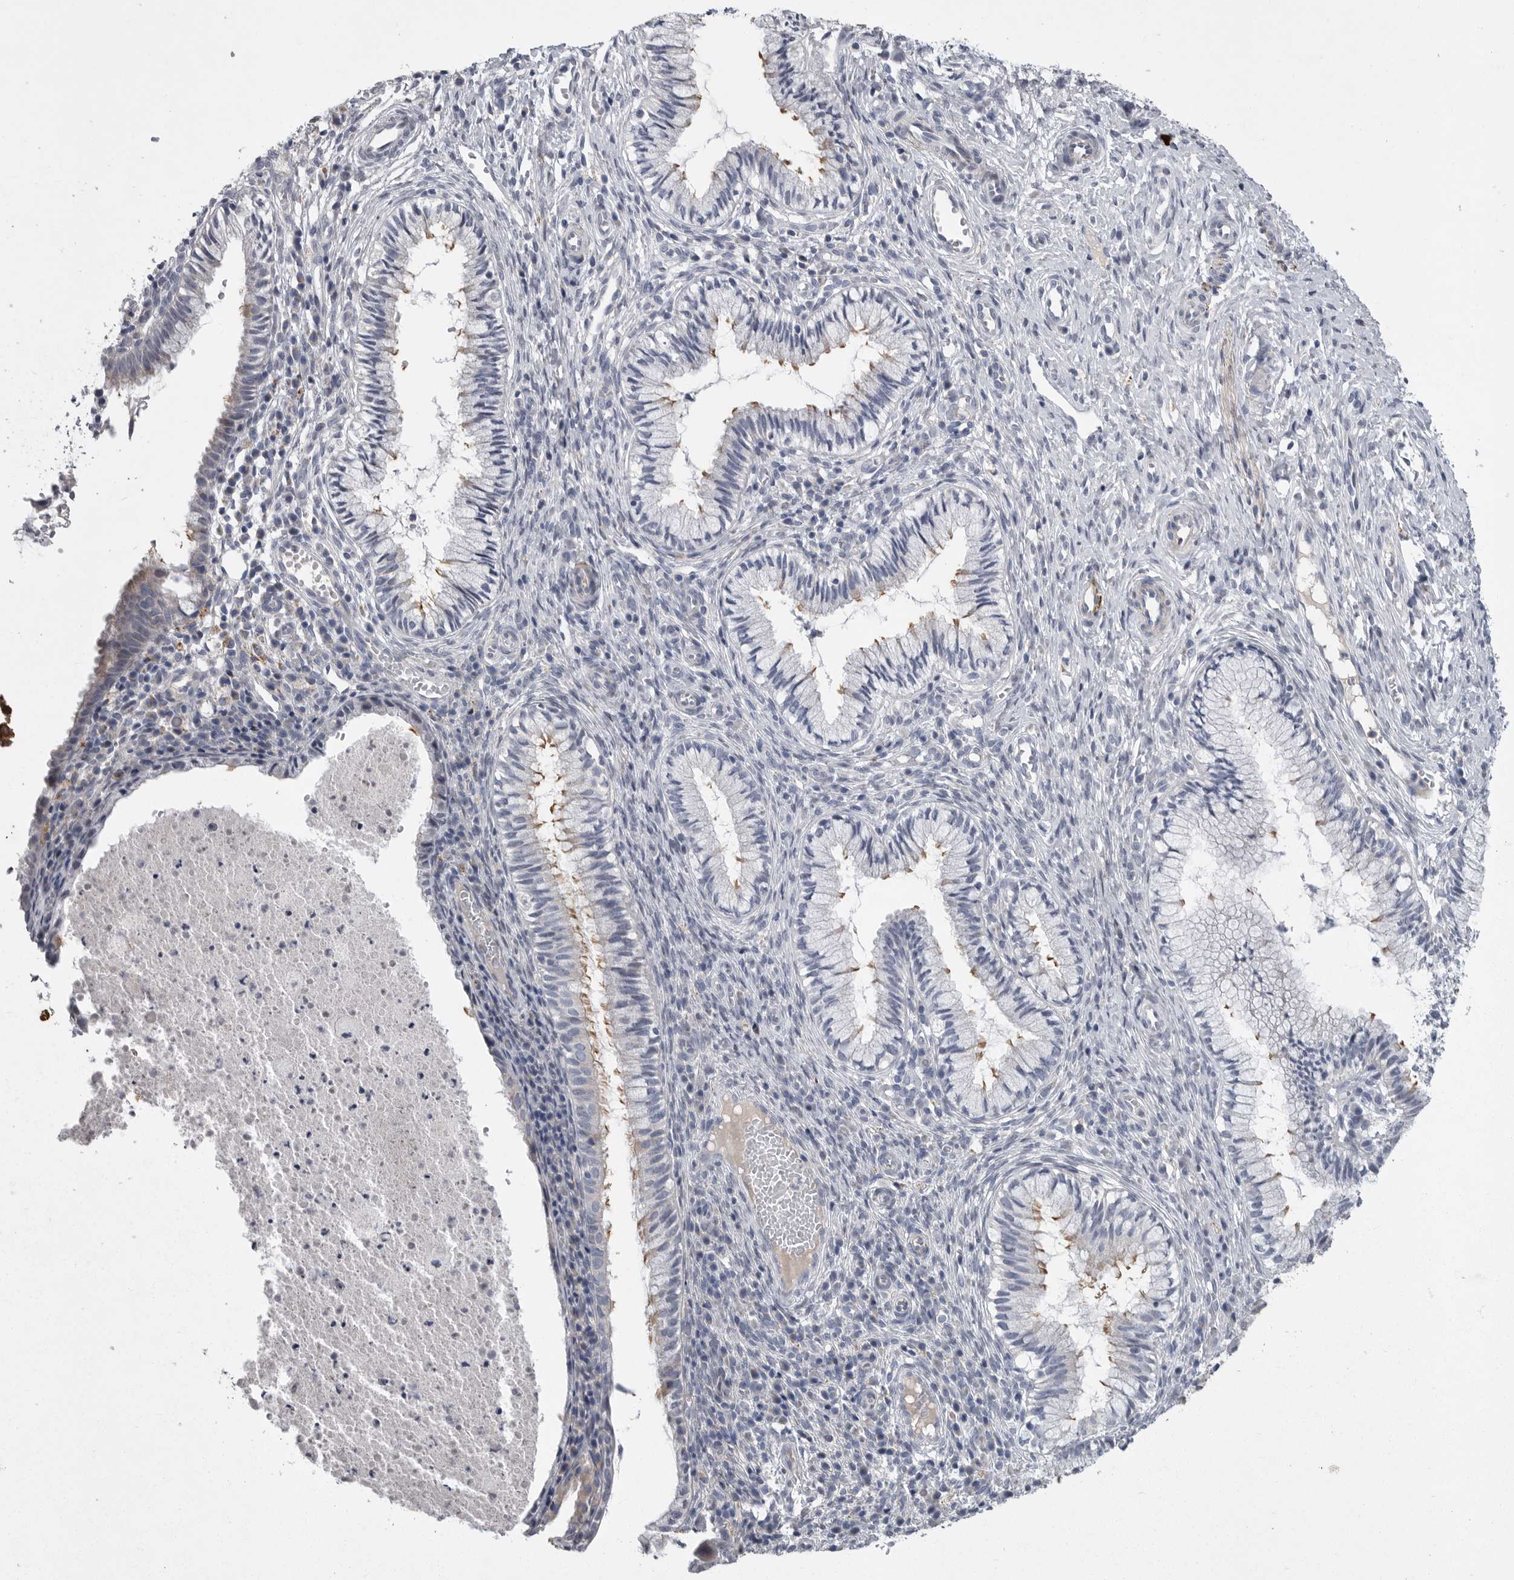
{"staining": {"intensity": "moderate", "quantity": "<25%", "location": "cytoplasmic/membranous"}, "tissue": "cervix", "cell_type": "Glandular cells", "image_type": "normal", "snomed": [{"axis": "morphology", "description": "Normal tissue, NOS"}, {"axis": "topography", "description": "Cervix"}], "caption": "About <25% of glandular cells in normal cervix show moderate cytoplasmic/membranous protein staining as visualized by brown immunohistochemical staining.", "gene": "CRP", "patient": {"sex": "female", "age": 27}}